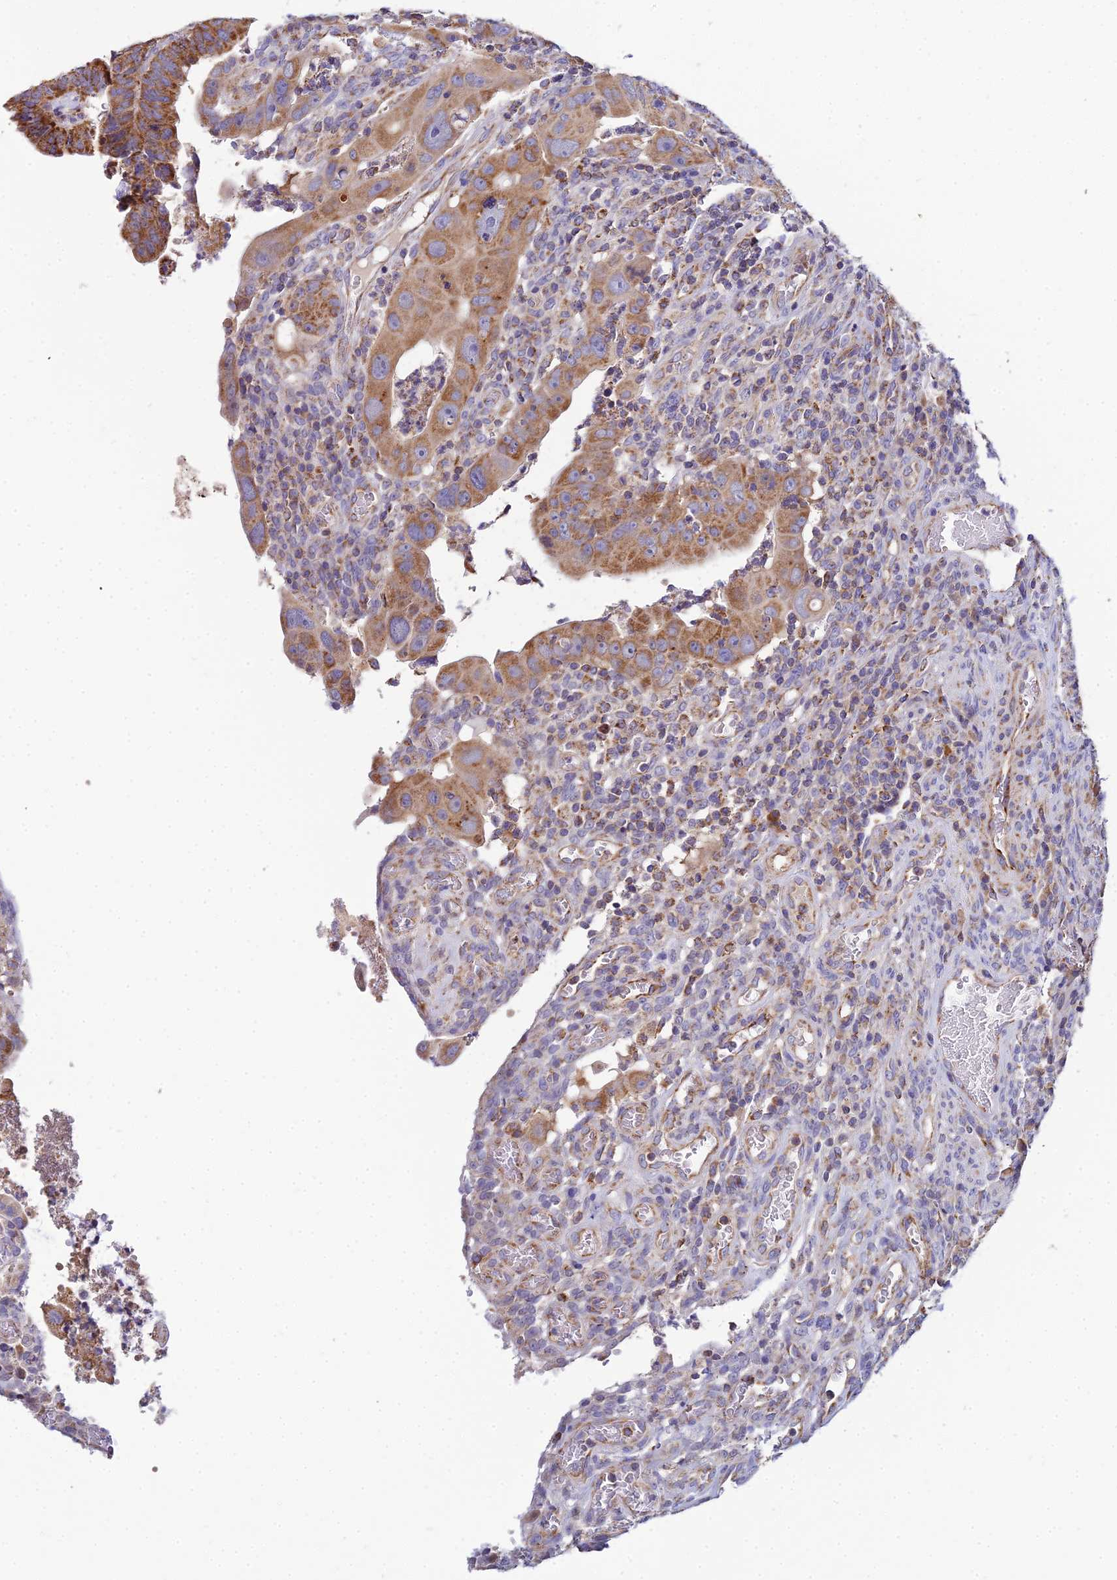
{"staining": {"intensity": "moderate", "quantity": ">75%", "location": "cytoplasmic/membranous"}, "tissue": "colorectal cancer", "cell_type": "Tumor cells", "image_type": "cancer", "snomed": [{"axis": "morphology", "description": "Normal tissue, NOS"}, {"axis": "morphology", "description": "Adenocarcinoma, NOS"}, {"axis": "topography", "description": "Rectum"}], "caption": "Human colorectal adenocarcinoma stained with a protein marker exhibits moderate staining in tumor cells.", "gene": "NIPSNAP3A", "patient": {"sex": "female", "age": 65}}